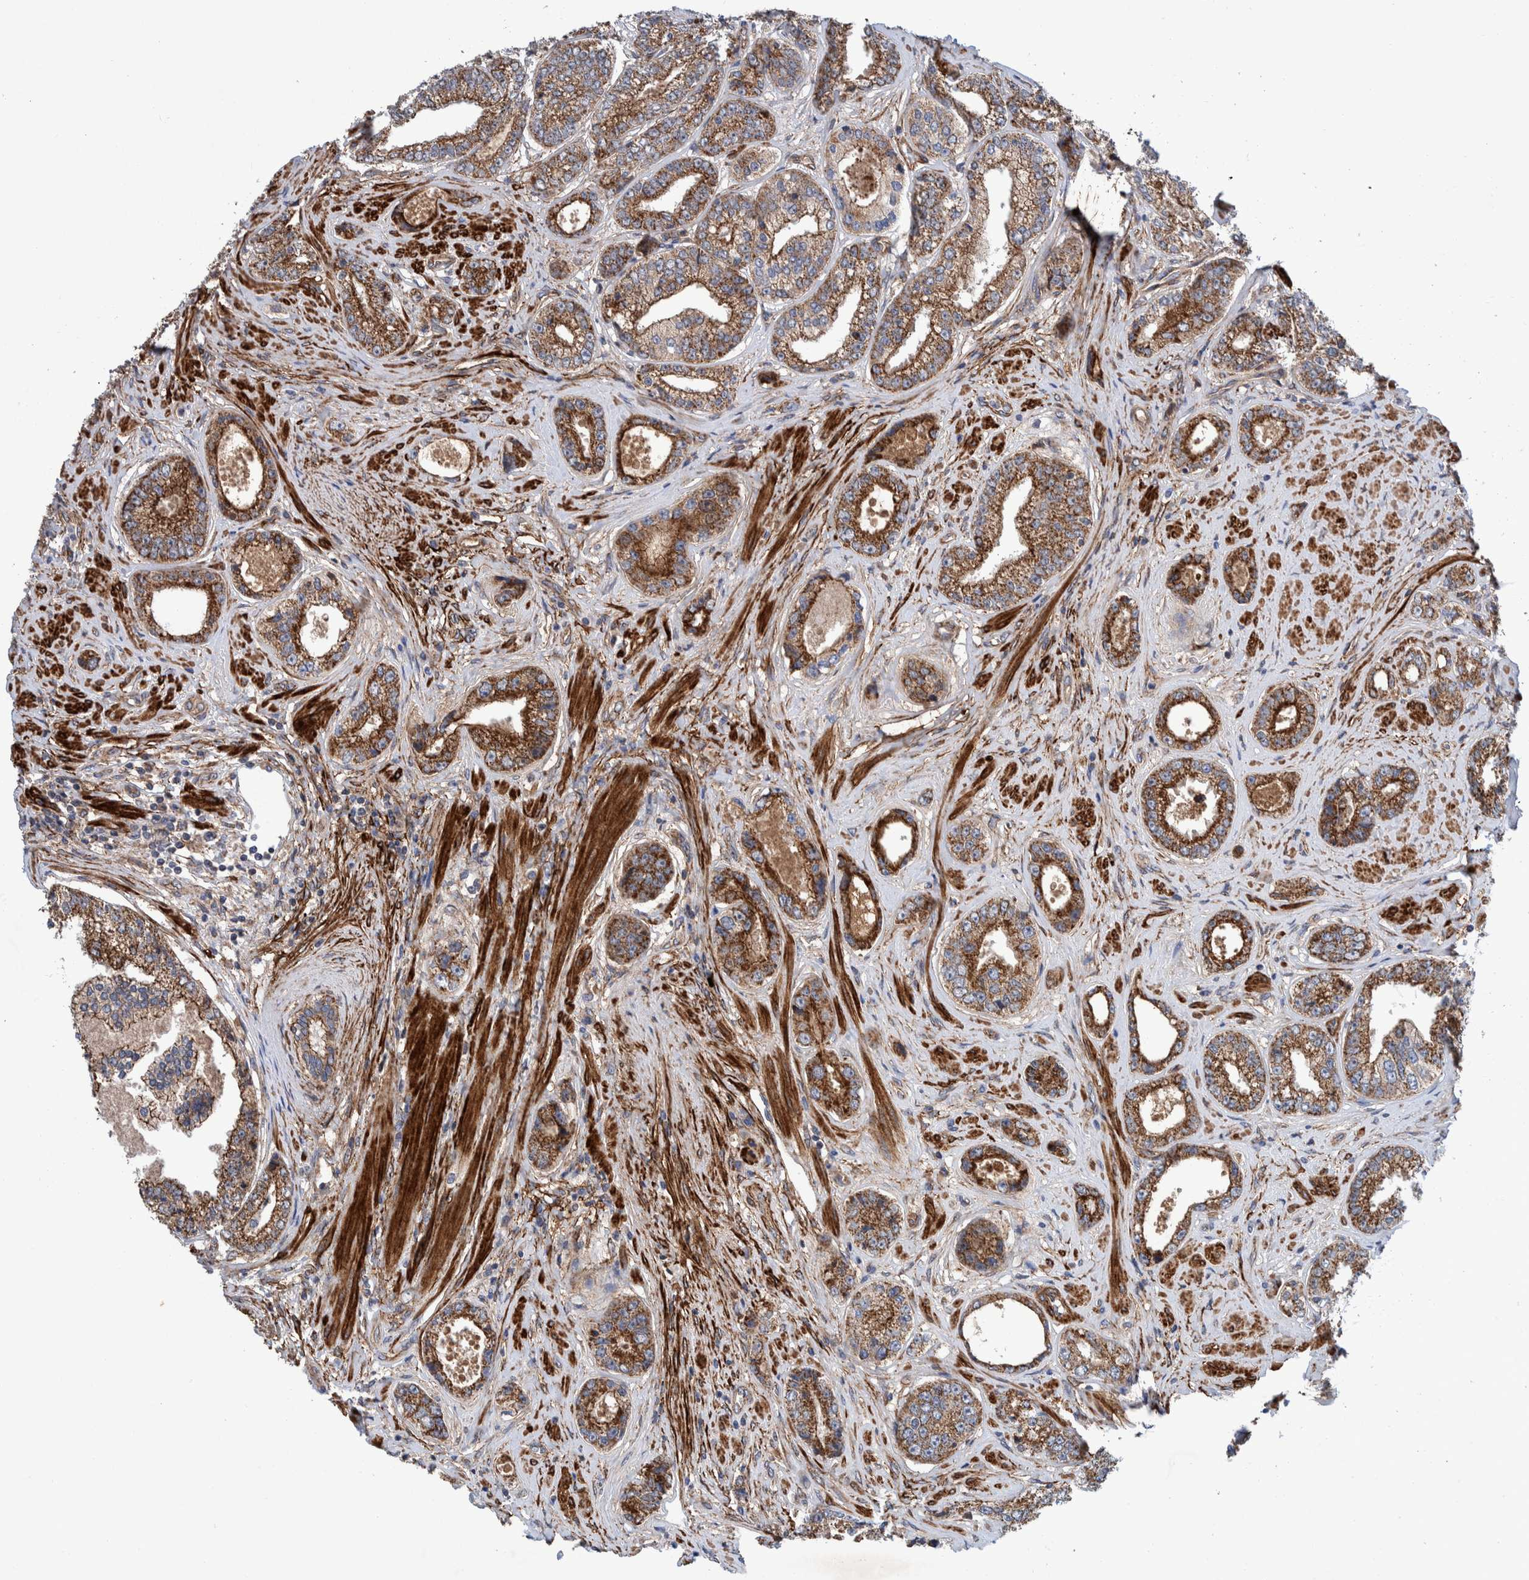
{"staining": {"intensity": "strong", "quantity": ">75%", "location": "cytoplasmic/membranous"}, "tissue": "prostate cancer", "cell_type": "Tumor cells", "image_type": "cancer", "snomed": [{"axis": "morphology", "description": "Adenocarcinoma, High grade"}, {"axis": "topography", "description": "Prostate"}], "caption": "An immunohistochemistry micrograph of neoplastic tissue is shown. Protein staining in brown shows strong cytoplasmic/membranous positivity in prostate high-grade adenocarcinoma within tumor cells.", "gene": "SLC25A10", "patient": {"sex": "male", "age": 61}}